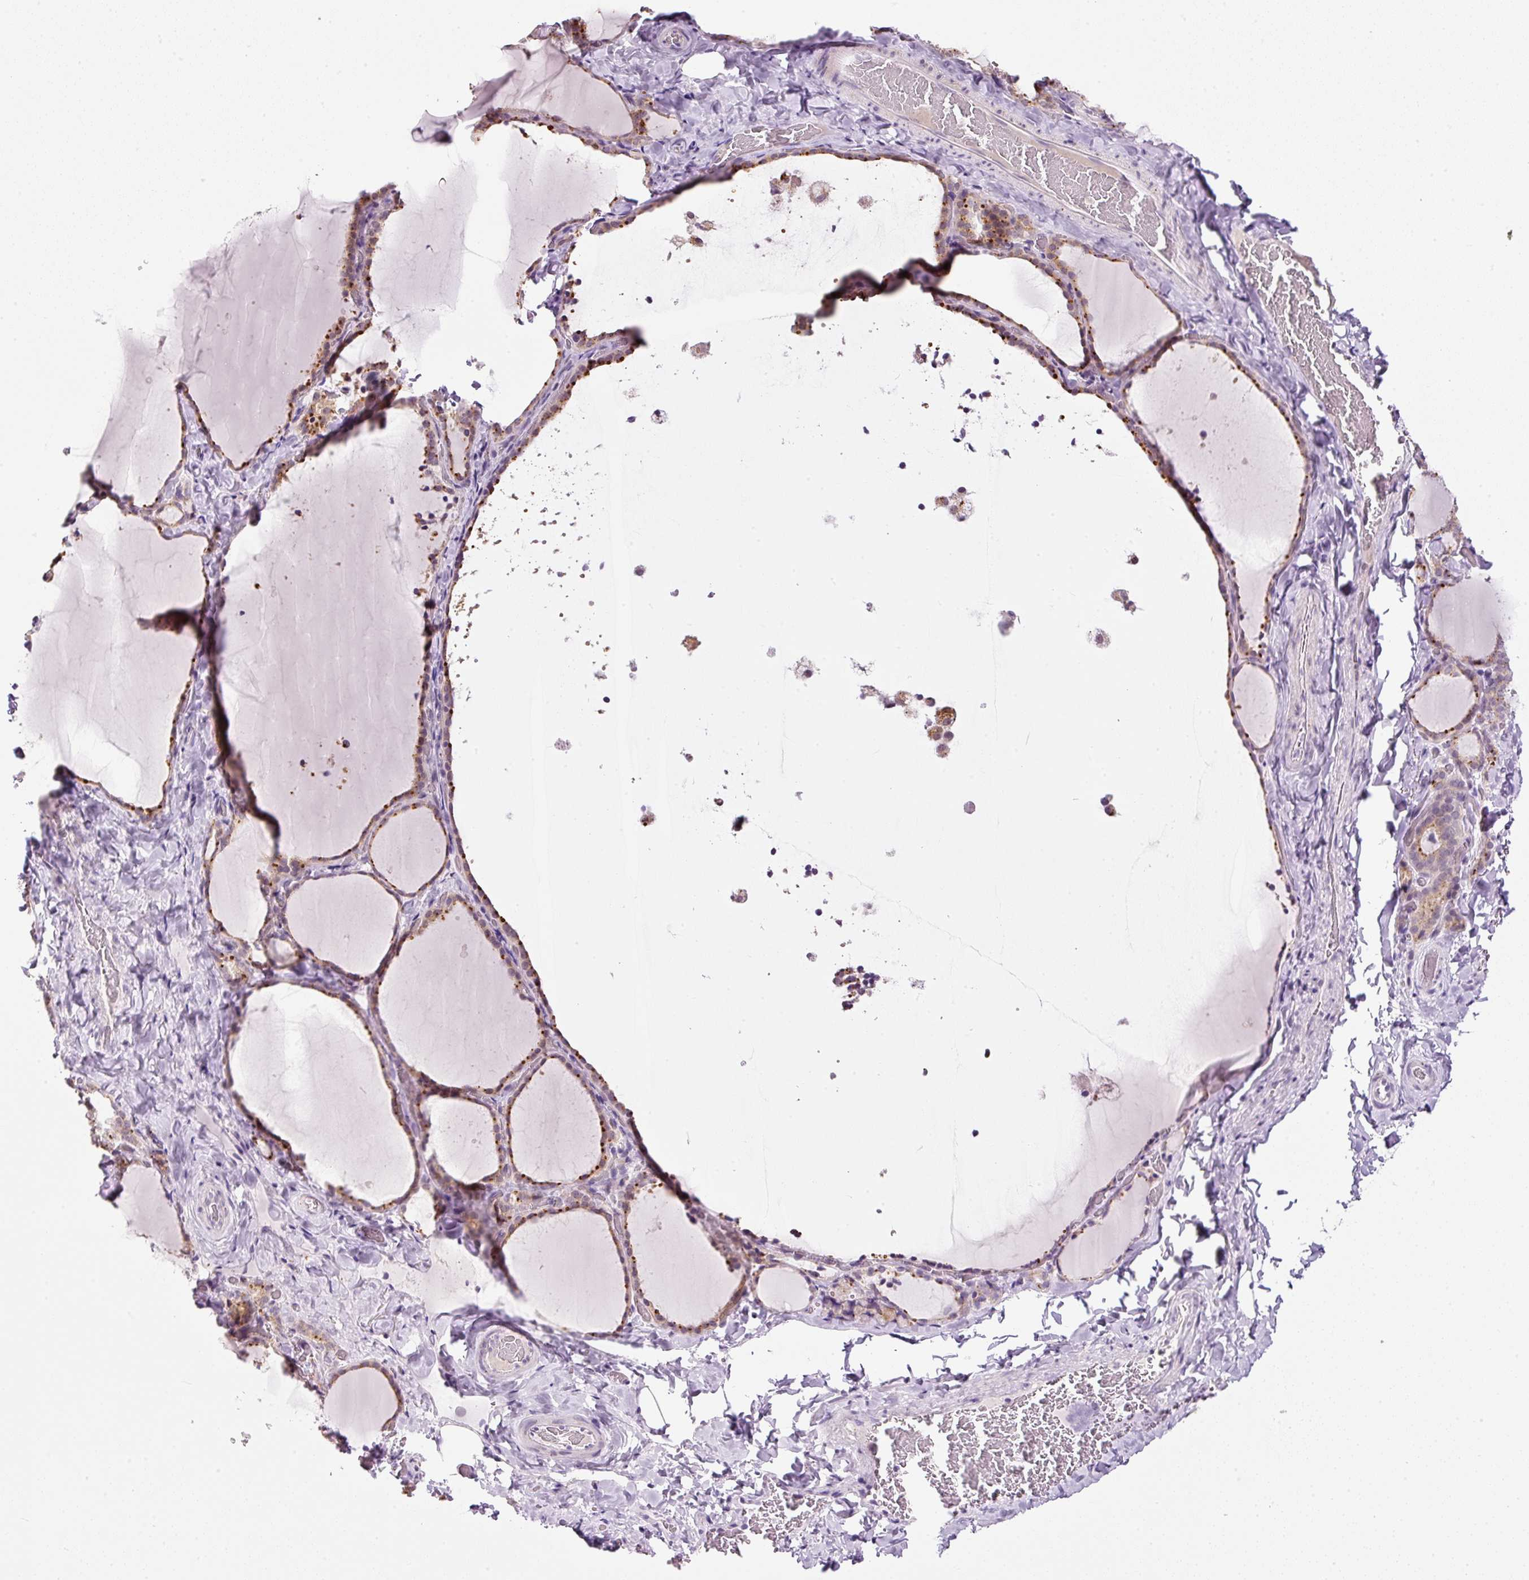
{"staining": {"intensity": "weak", "quantity": "25%-75%", "location": "cytoplasmic/membranous"}, "tissue": "thyroid gland", "cell_type": "Glandular cells", "image_type": "normal", "snomed": [{"axis": "morphology", "description": "Normal tissue, NOS"}, {"axis": "topography", "description": "Thyroid gland"}], "caption": "Approximately 25%-75% of glandular cells in benign thyroid gland show weak cytoplasmic/membranous protein staining as visualized by brown immunohistochemical staining.", "gene": "ZNF639", "patient": {"sex": "female", "age": 22}}